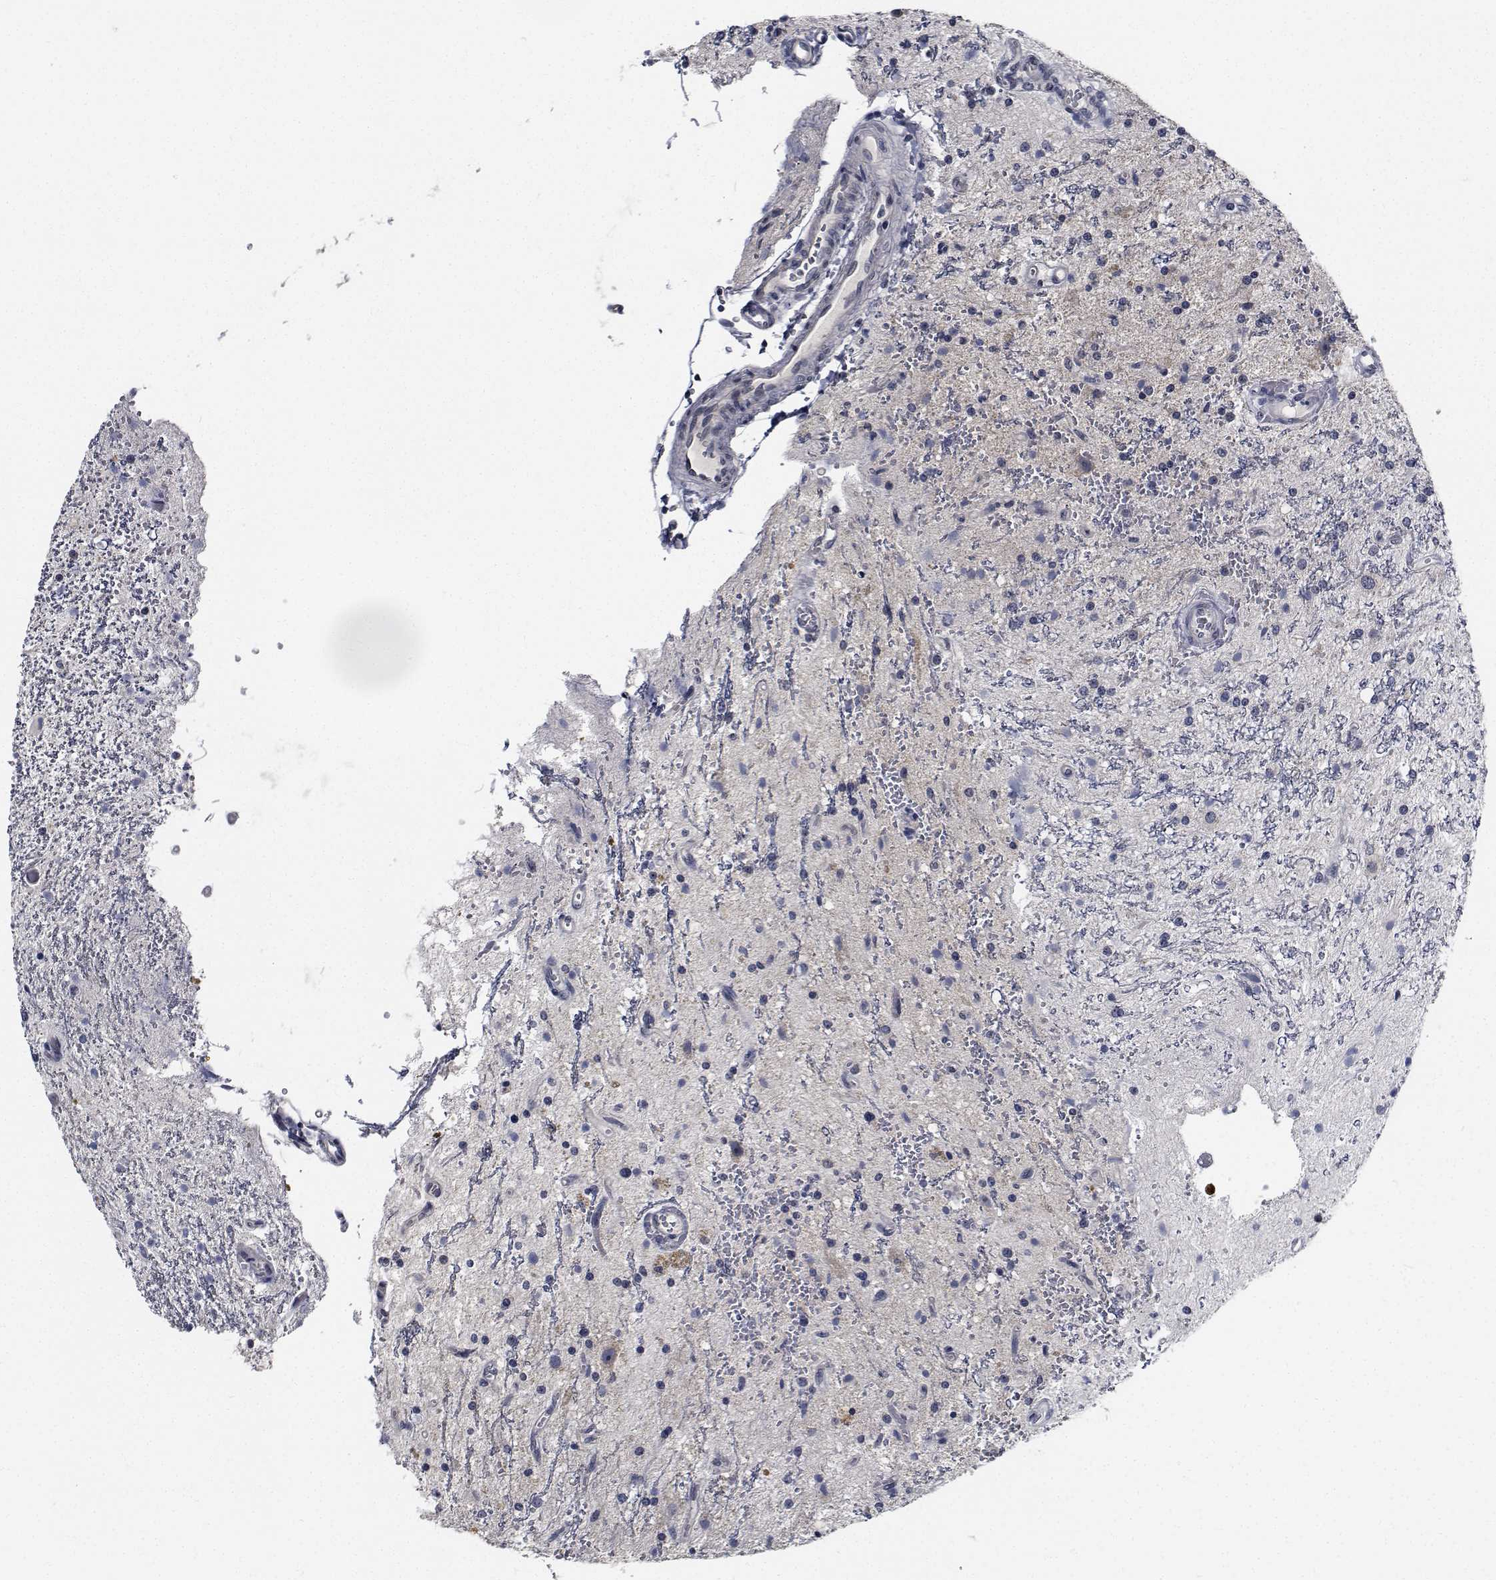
{"staining": {"intensity": "negative", "quantity": "none", "location": "none"}, "tissue": "glioma", "cell_type": "Tumor cells", "image_type": "cancer", "snomed": [{"axis": "morphology", "description": "Glioma, malignant, Low grade"}, {"axis": "topography", "description": "Cerebellum"}], "caption": "A high-resolution histopathology image shows immunohistochemistry (IHC) staining of malignant glioma (low-grade), which exhibits no significant staining in tumor cells.", "gene": "NVL", "patient": {"sex": "female", "age": 14}}